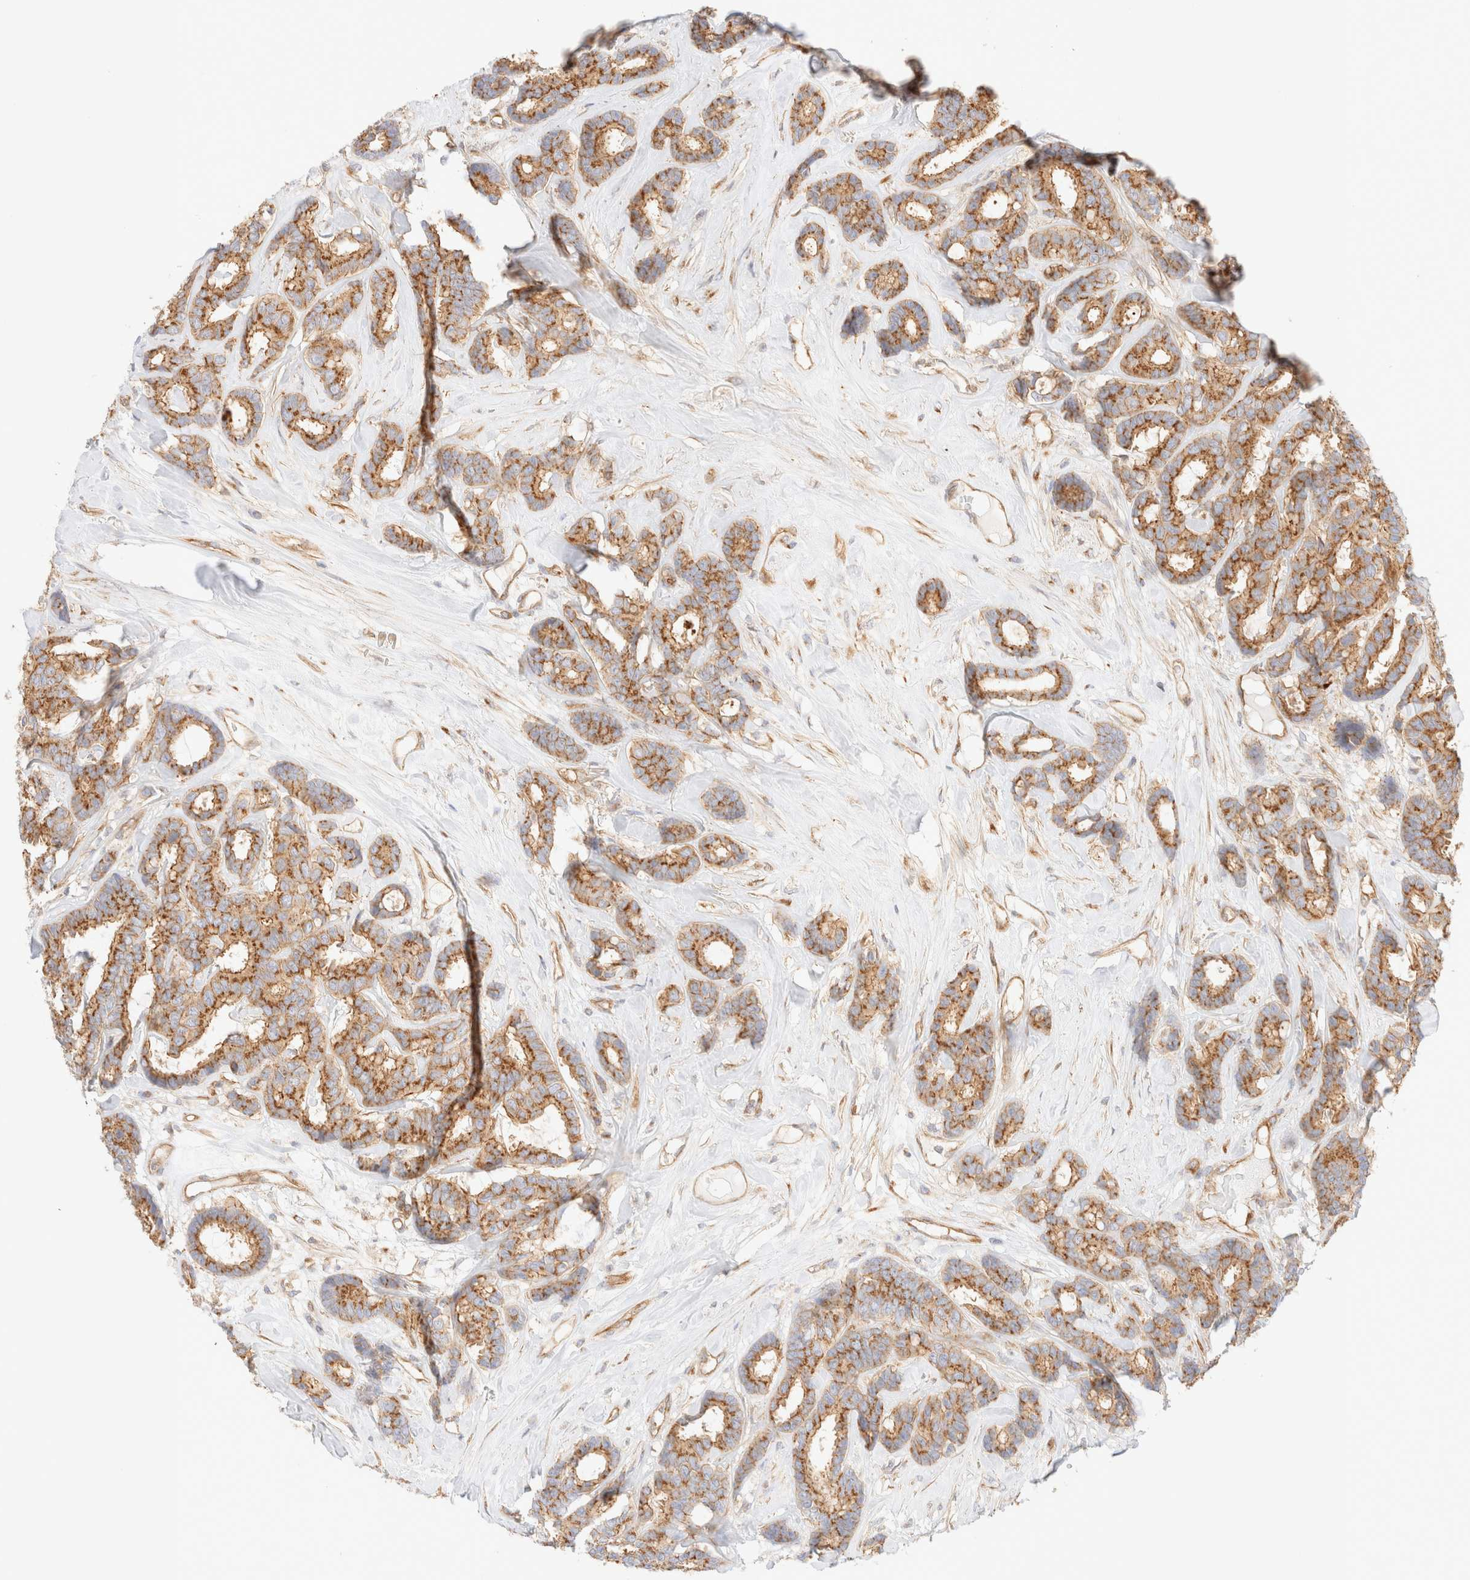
{"staining": {"intensity": "moderate", "quantity": ">75%", "location": "cytoplasmic/membranous"}, "tissue": "breast cancer", "cell_type": "Tumor cells", "image_type": "cancer", "snomed": [{"axis": "morphology", "description": "Duct carcinoma"}, {"axis": "topography", "description": "Breast"}], "caption": "Immunohistochemical staining of breast cancer (infiltrating ductal carcinoma) reveals medium levels of moderate cytoplasmic/membranous staining in approximately >75% of tumor cells.", "gene": "MYO10", "patient": {"sex": "female", "age": 87}}